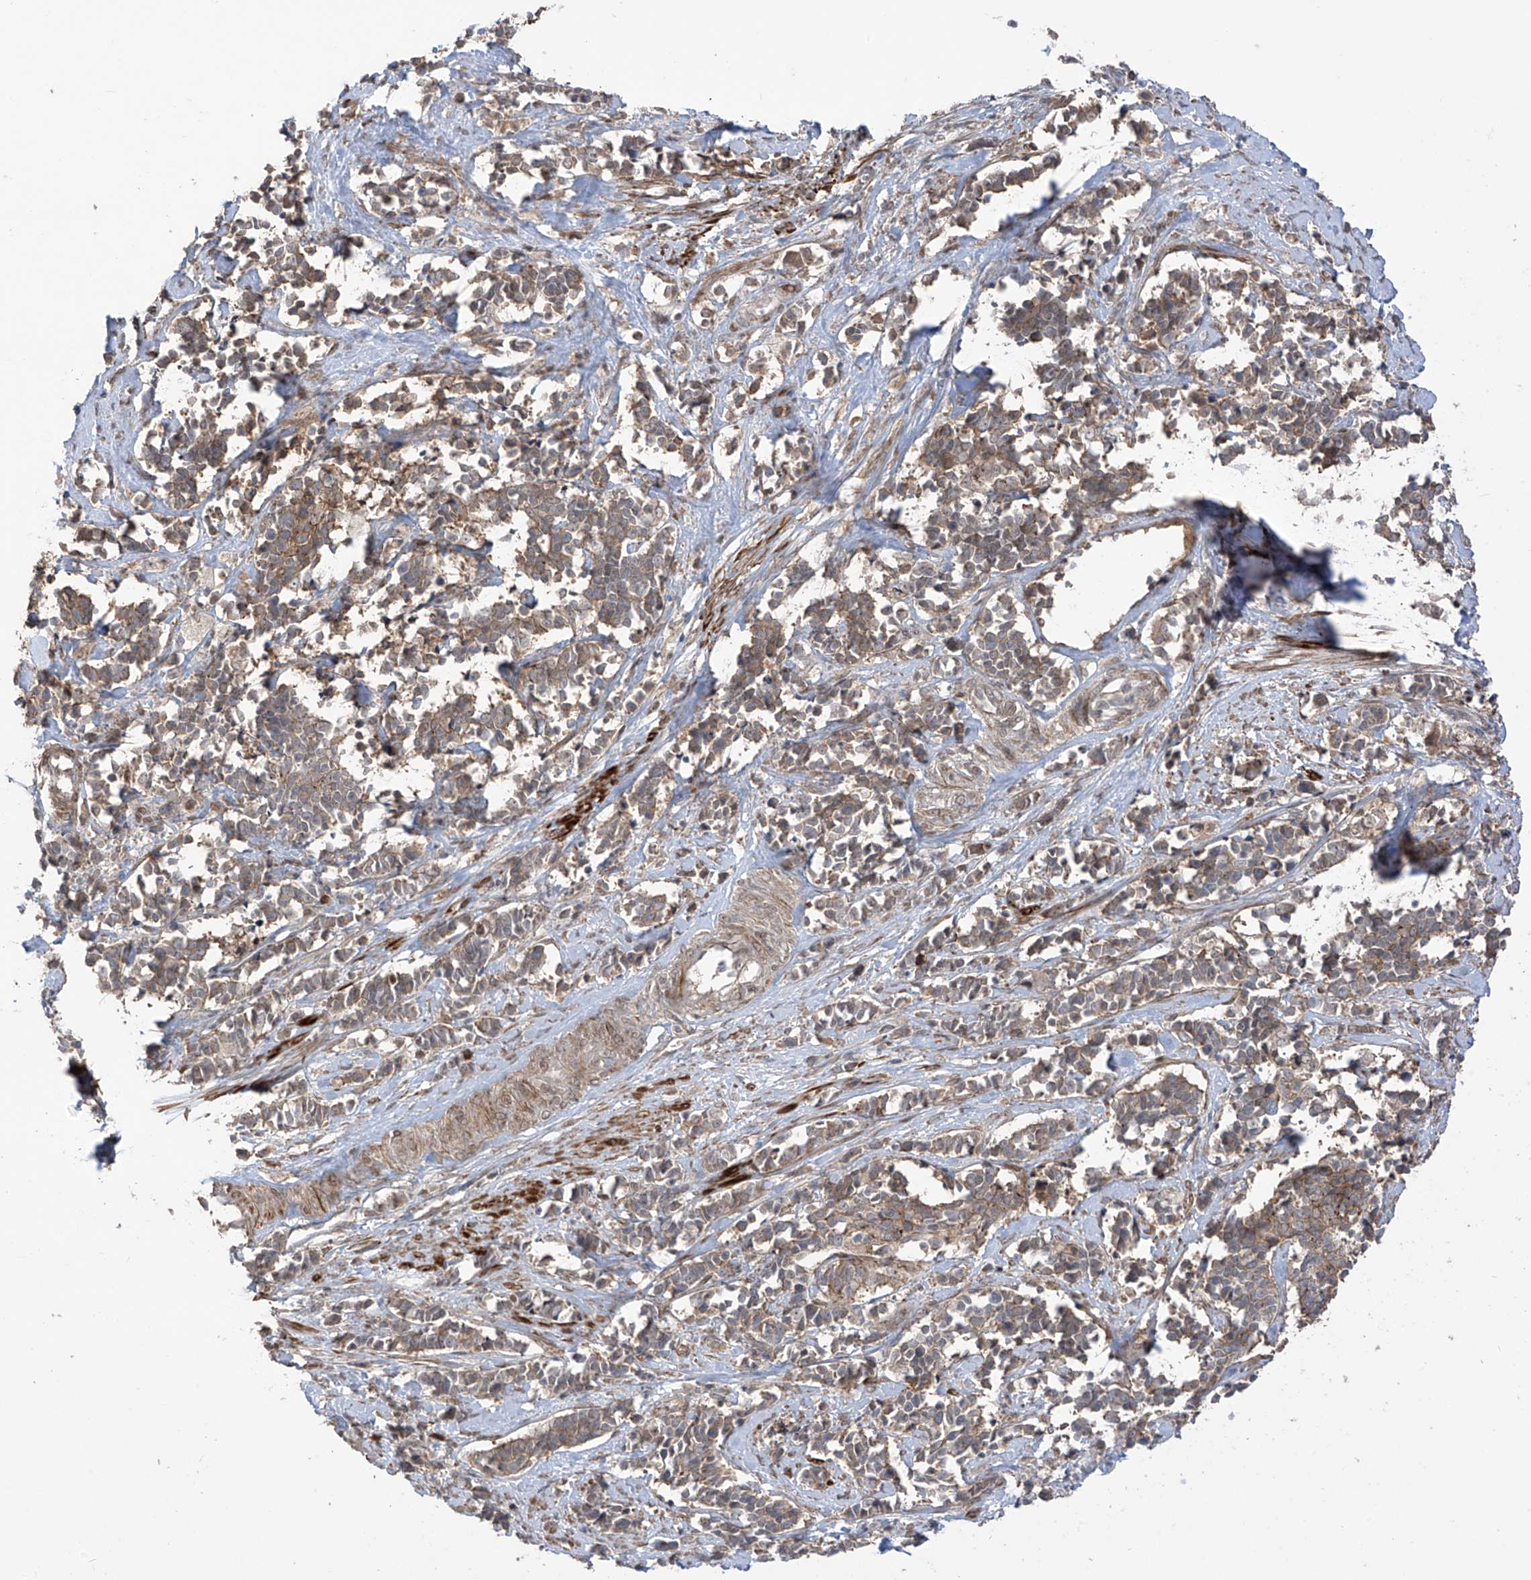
{"staining": {"intensity": "weak", "quantity": "25%-75%", "location": "cytoplasmic/membranous"}, "tissue": "cervical cancer", "cell_type": "Tumor cells", "image_type": "cancer", "snomed": [{"axis": "morphology", "description": "Normal tissue, NOS"}, {"axis": "morphology", "description": "Squamous cell carcinoma, NOS"}, {"axis": "topography", "description": "Cervix"}], "caption": "Human cervical cancer (squamous cell carcinoma) stained for a protein (brown) exhibits weak cytoplasmic/membranous positive positivity in approximately 25%-75% of tumor cells.", "gene": "LRRC74A", "patient": {"sex": "female", "age": 35}}